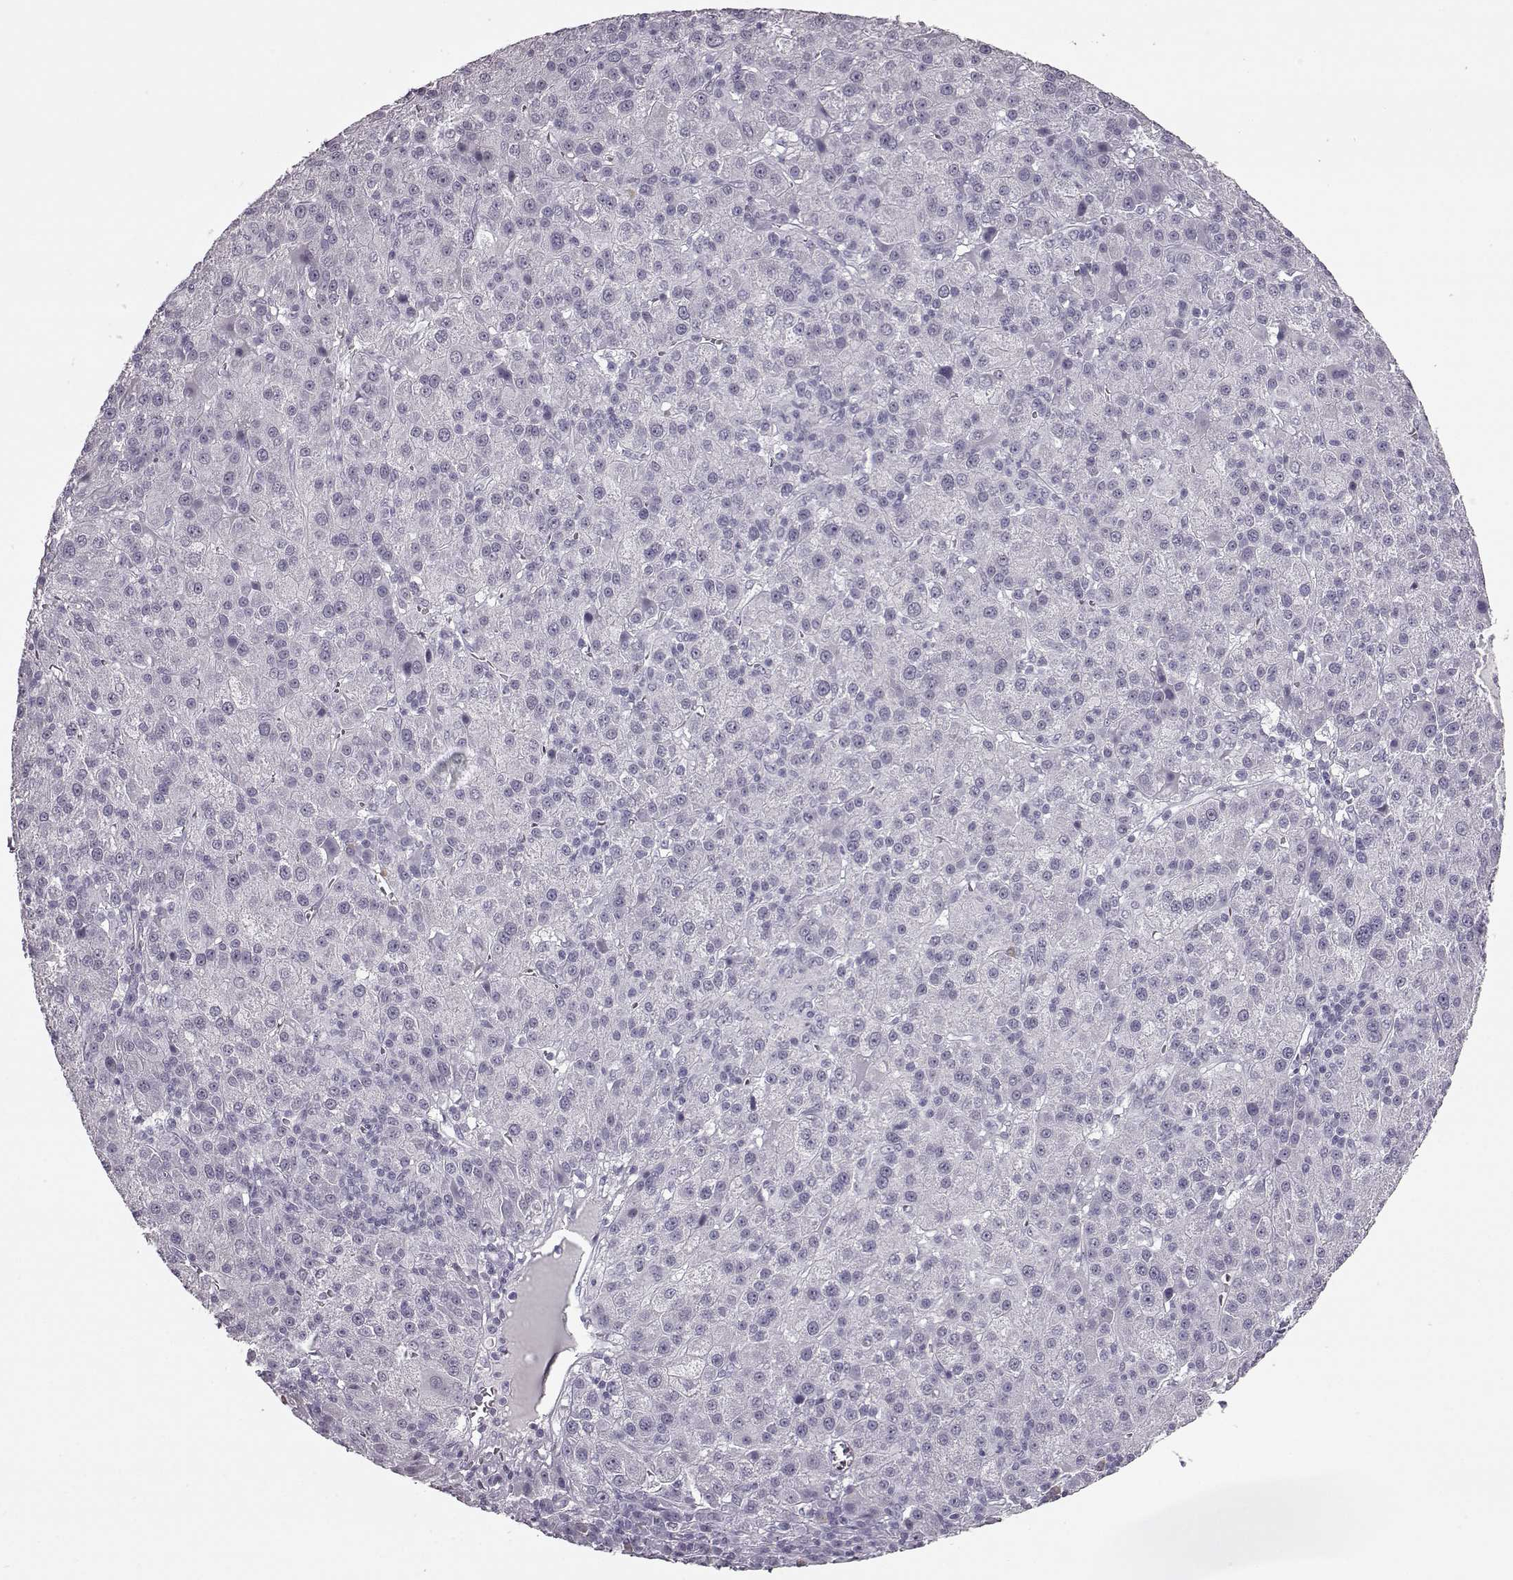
{"staining": {"intensity": "negative", "quantity": "none", "location": "none"}, "tissue": "liver cancer", "cell_type": "Tumor cells", "image_type": "cancer", "snomed": [{"axis": "morphology", "description": "Carcinoma, Hepatocellular, NOS"}, {"axis": "topography", "description": "Liver"}], "caption": "Immunohistochemical staining of liver hepatocellular carcinoma demonstrates no significant positivity in tumor cells.", "gene": "PRPH2", "patient": {"sex": "female", "age": 60}}